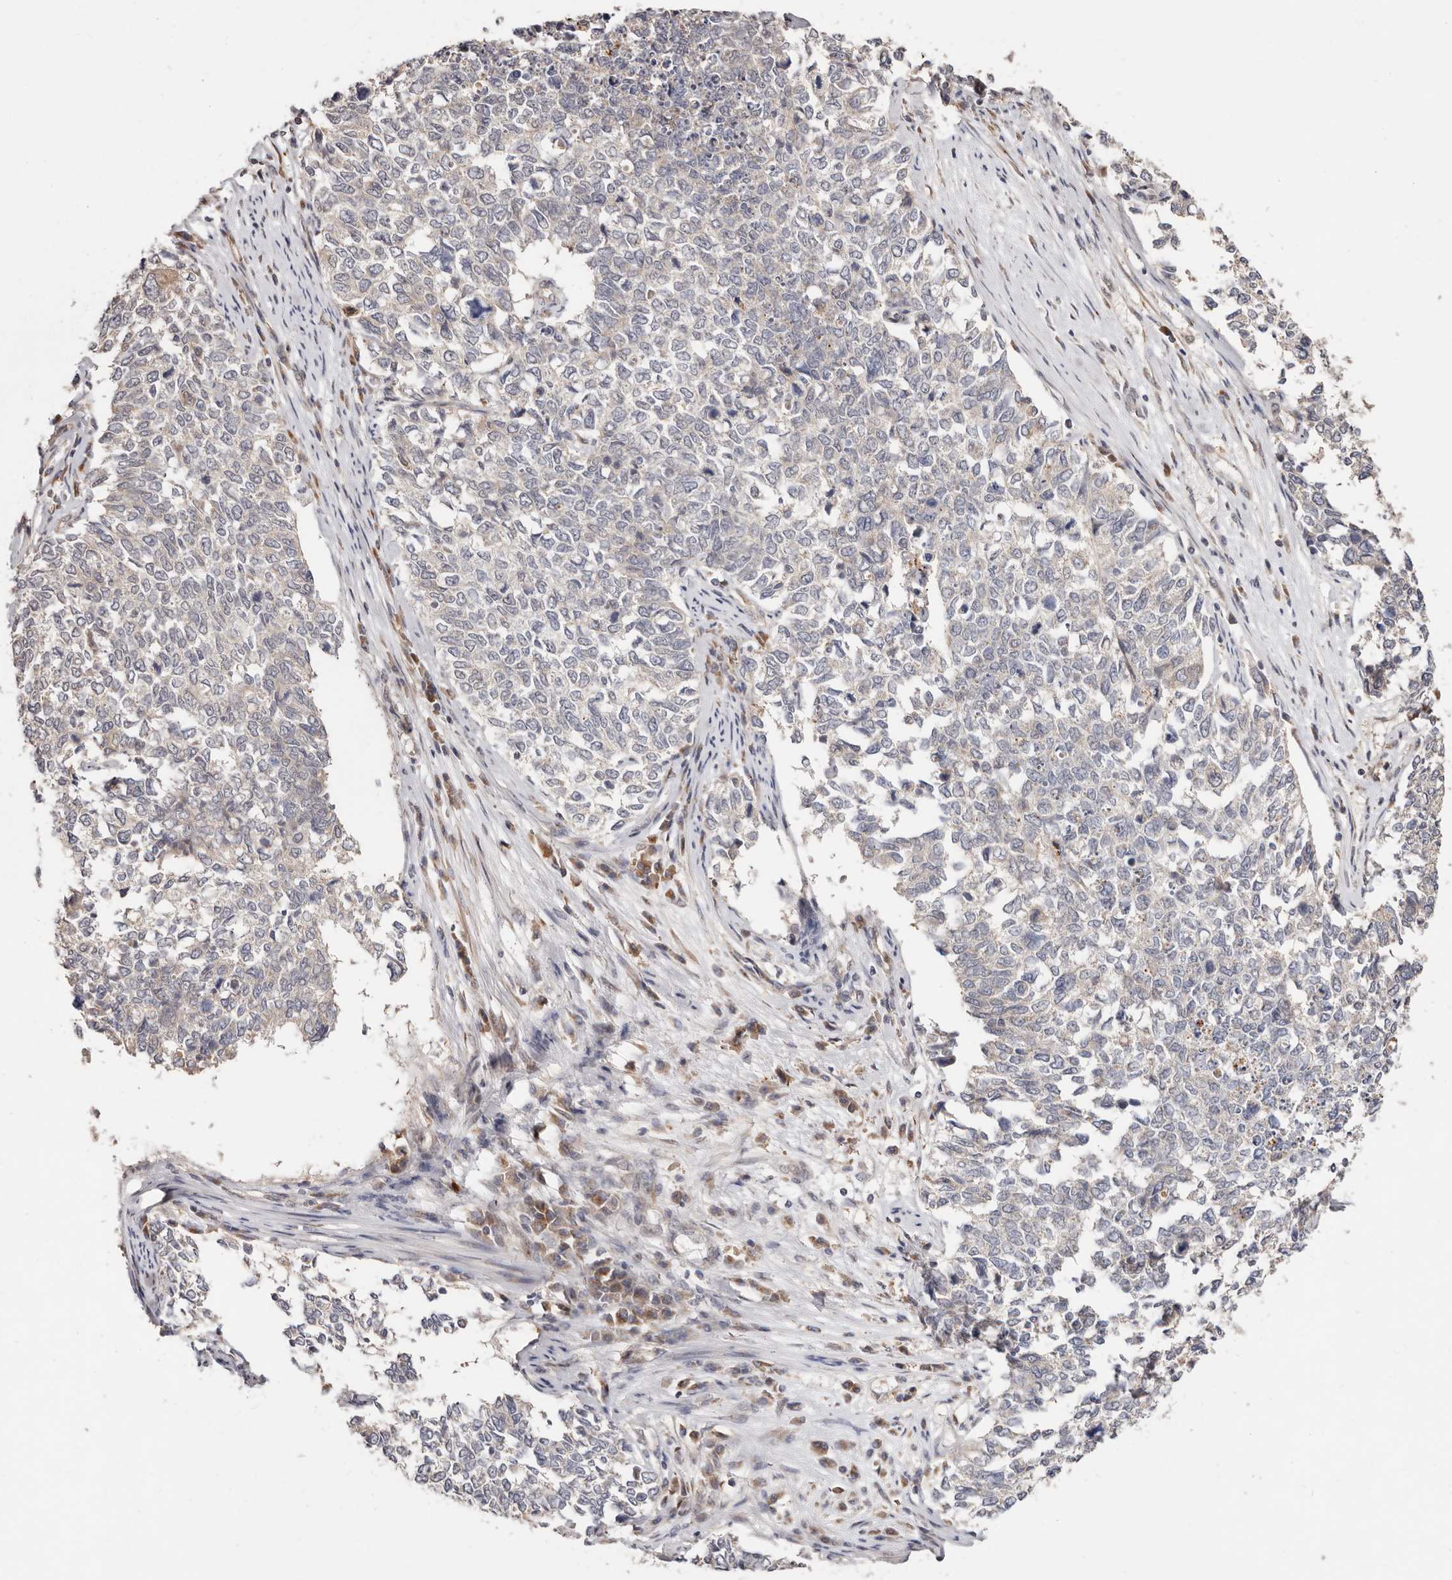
{"staining": {"intensity": "negative", "quantity": "none", "location": "none"}, "tissue": "cervical cancer", "cell_type": "Tumor cells", "image_type": "cancer", "snomed": [{"axis": "morphology", "description": "Squamous cell carcinoma, NOS"}, {"axis": "topography", "description": "Cervix"}], "caption": "Image shows no significant protein expression in tumor cells of cervical squamous cell carcinoma. (Stains: DAB immunohistochemistry with hematoxylin counter stain, Microscopy: brightfield microscopy at high magnification).", "gene": "USP33", "patient": {"sex": "female", "age": 63}}